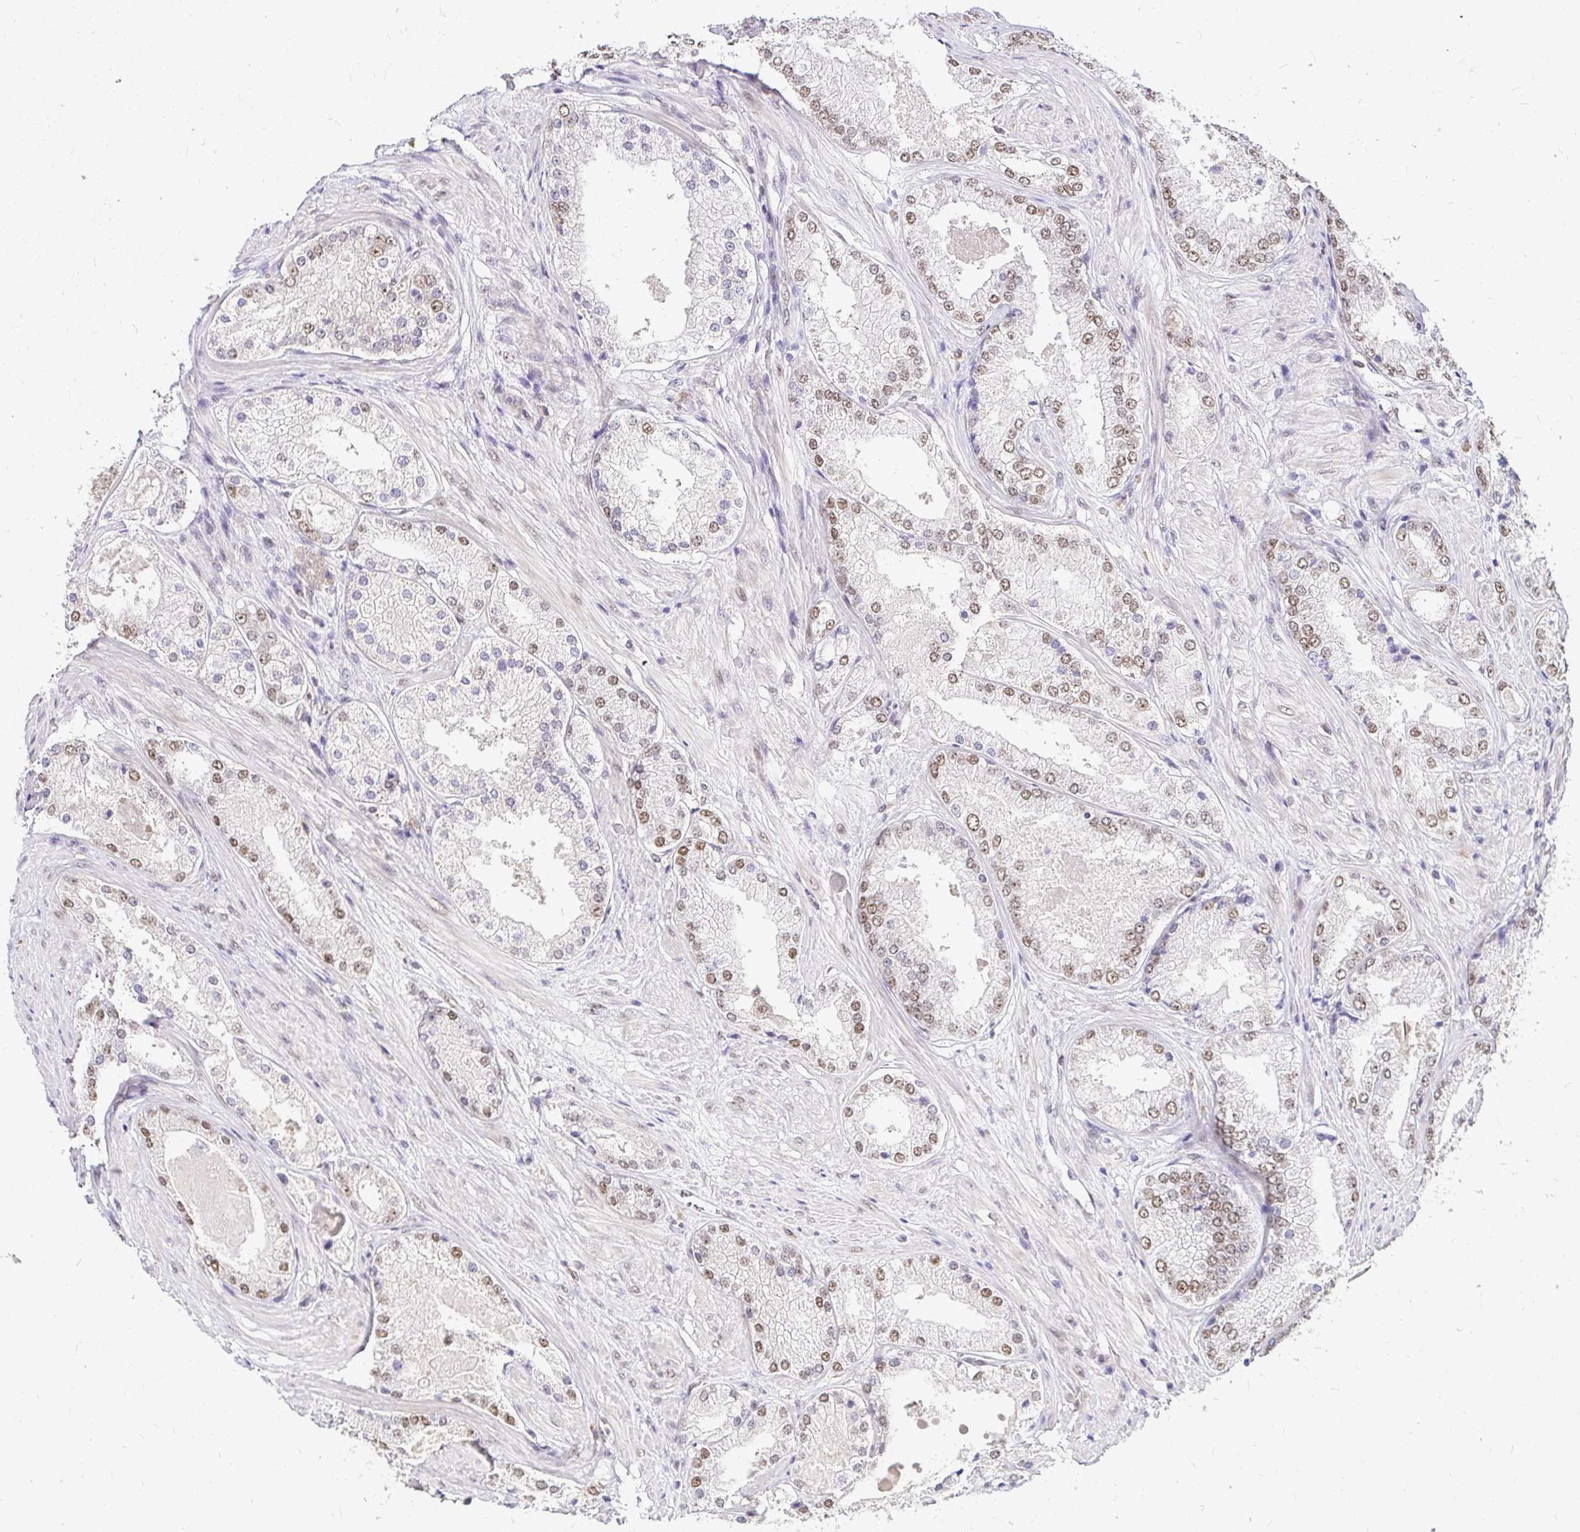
{"staining": {"intensity": "moderate", "quantity": ">75%", "location": "nuclear"}, "tissue": "prostate cancer", "cell_type": "Tumor cells", "image_type": "cancer", "snomed": [{"axis": "morphology", "description": "Adenocarcinoma, Low grade"}, {"axis": "topography", "description": "Prostate"}], "caption": "Immunohistochemistry staining of prostate cancer, which displays medium levels of moderate nuclear positivity in approximately >75% of tumor cells indicating moderate nuclear protein staining. The staining was performed using DAB (brown) for protein detection and nuclei were counterstained in hematoxylin (blue).", "gene": "RIMS4", "patient": {"sex": "male", "age": 68}}